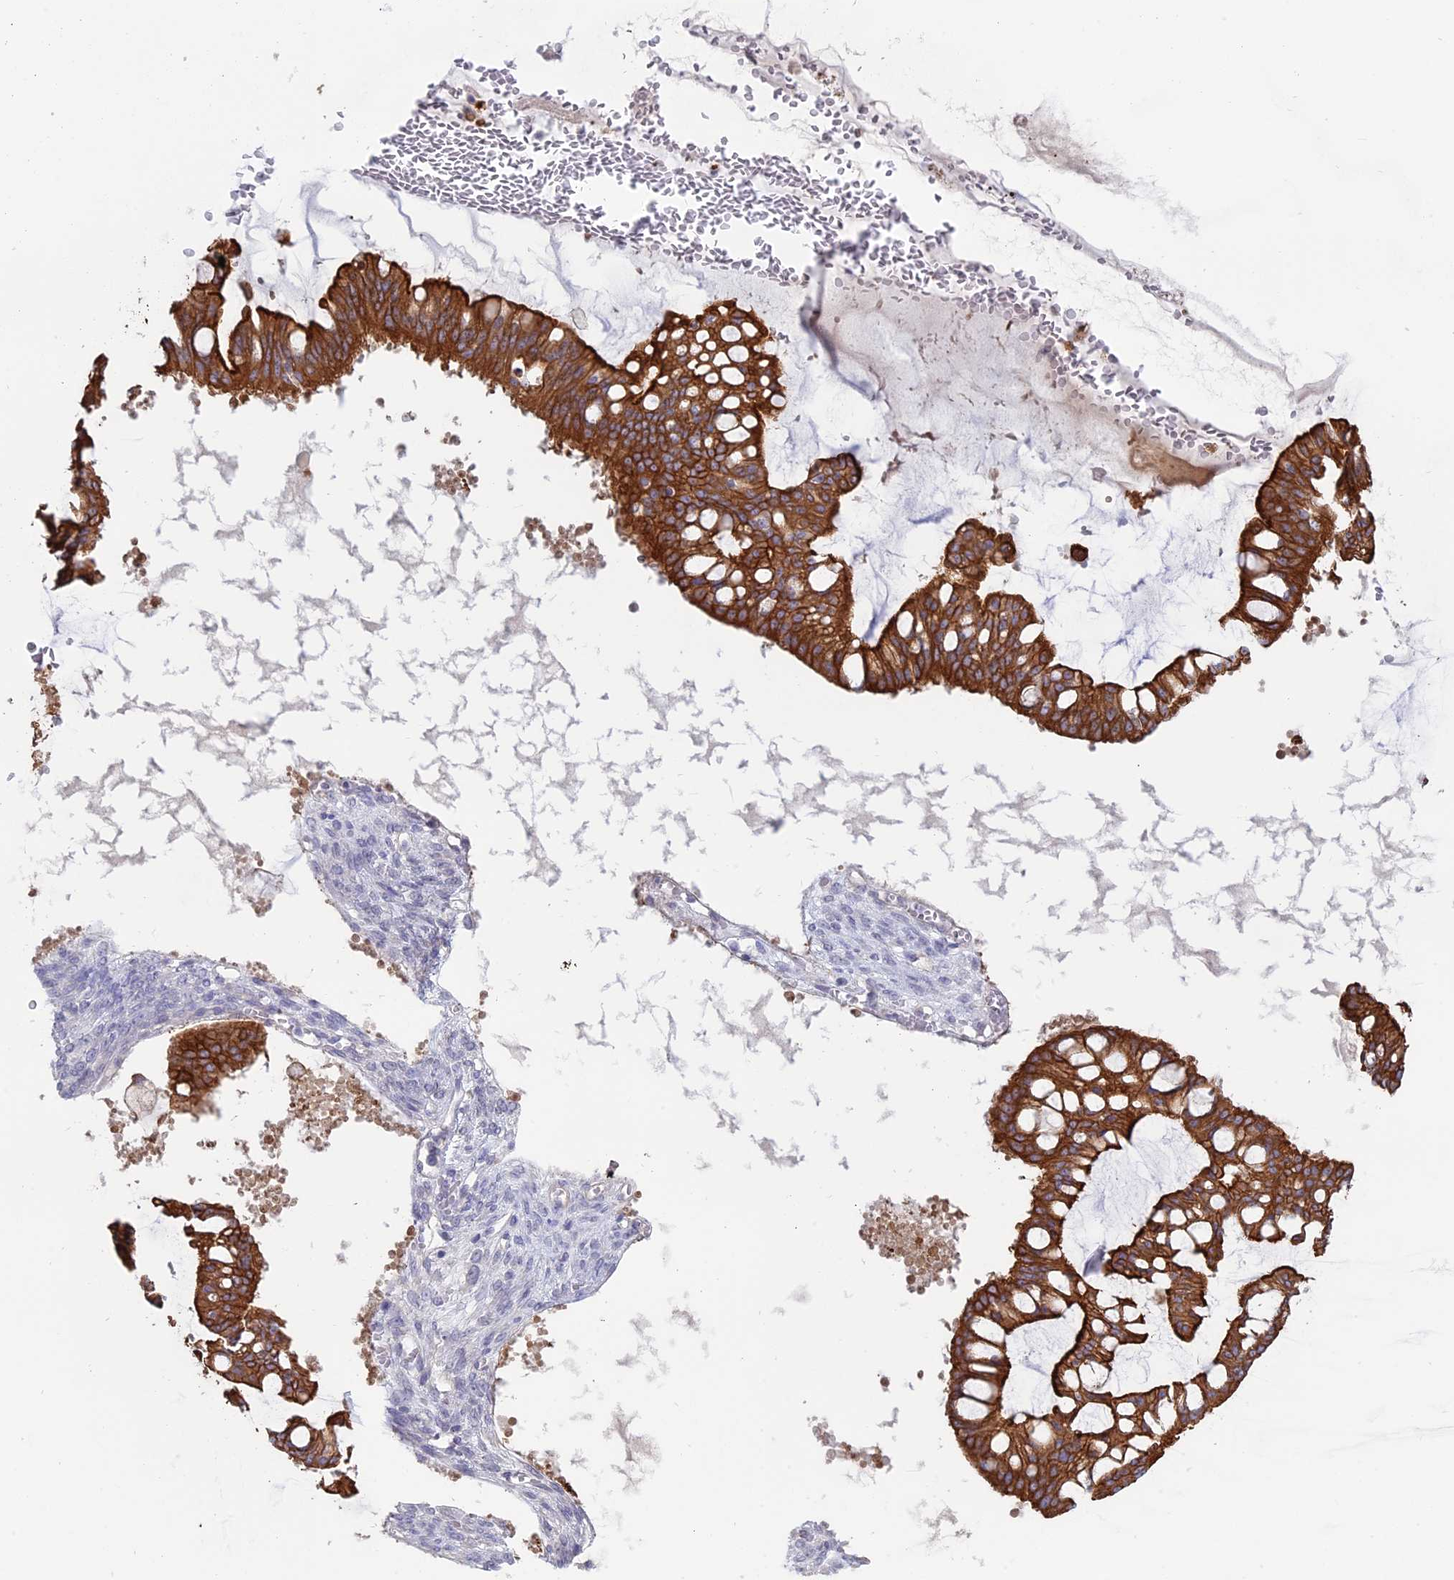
{"staining": {"intensity": "strong", "quantity": ">75%", "location": "cytoplasmic/membranous"}, "tissue": "ovarian cancer", "cell_type": "Tumor cells", "image_type": "cancer", "snomed": [{"axis": "morphology", "description": "Cystadenocarcinoma, mucinous, NOS"}, {"axis": "topography", "description": "Ovary"}], "caption": "A brown stain labels strong cytoplasmic/membranous positivity of a protein in human ovarian mucinous cystadenocarcinoma tumor cells.", "gene": "MYO5B", "patient": {"sex": "female", "age": 73}}